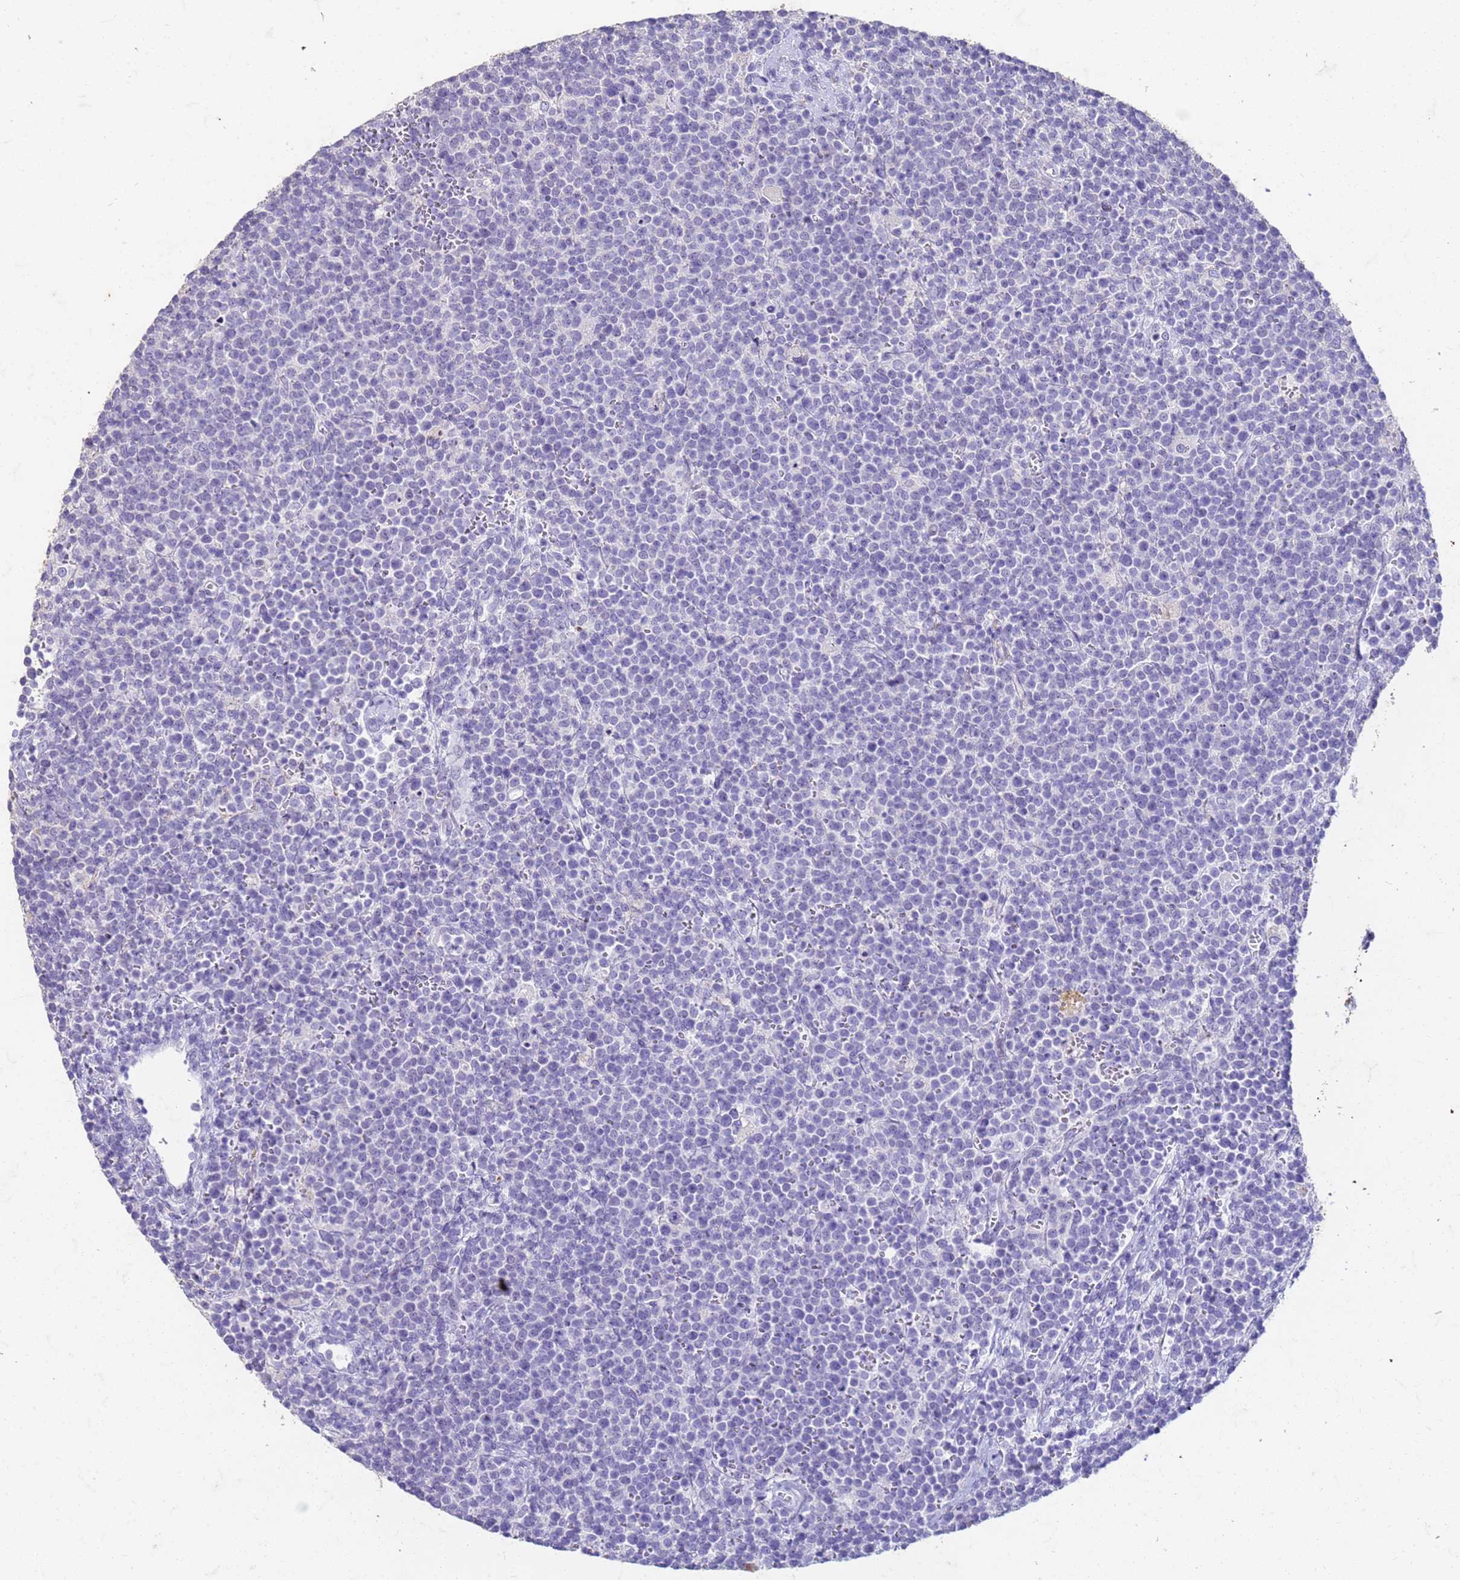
{"staining": {"intensity": "negative", "quantity": "none", "location": "none"}, "tissue": "lymphoma", "cell_type": "Tumor cells", "image_type": "cancer", "snomed": [{"axis": "morphology", "description": "Malignant lymphoma, non-Hodgkin's type, High grade"}, {"axis": "topography", "description": "Lymph node"}], "caption": "Immunohistochemistry histopathology image of neoplastic tissue: lymphoma stained with DAB (3,3'-diaminobenzidine) exhibits no significant protein expression in tumor cells. (Brightfield microscopy of DAB immunohistochemistry (IHC) at high magnification).", "gene": "SLC25A15", "patient": {"sex": "male", "age": 61}}